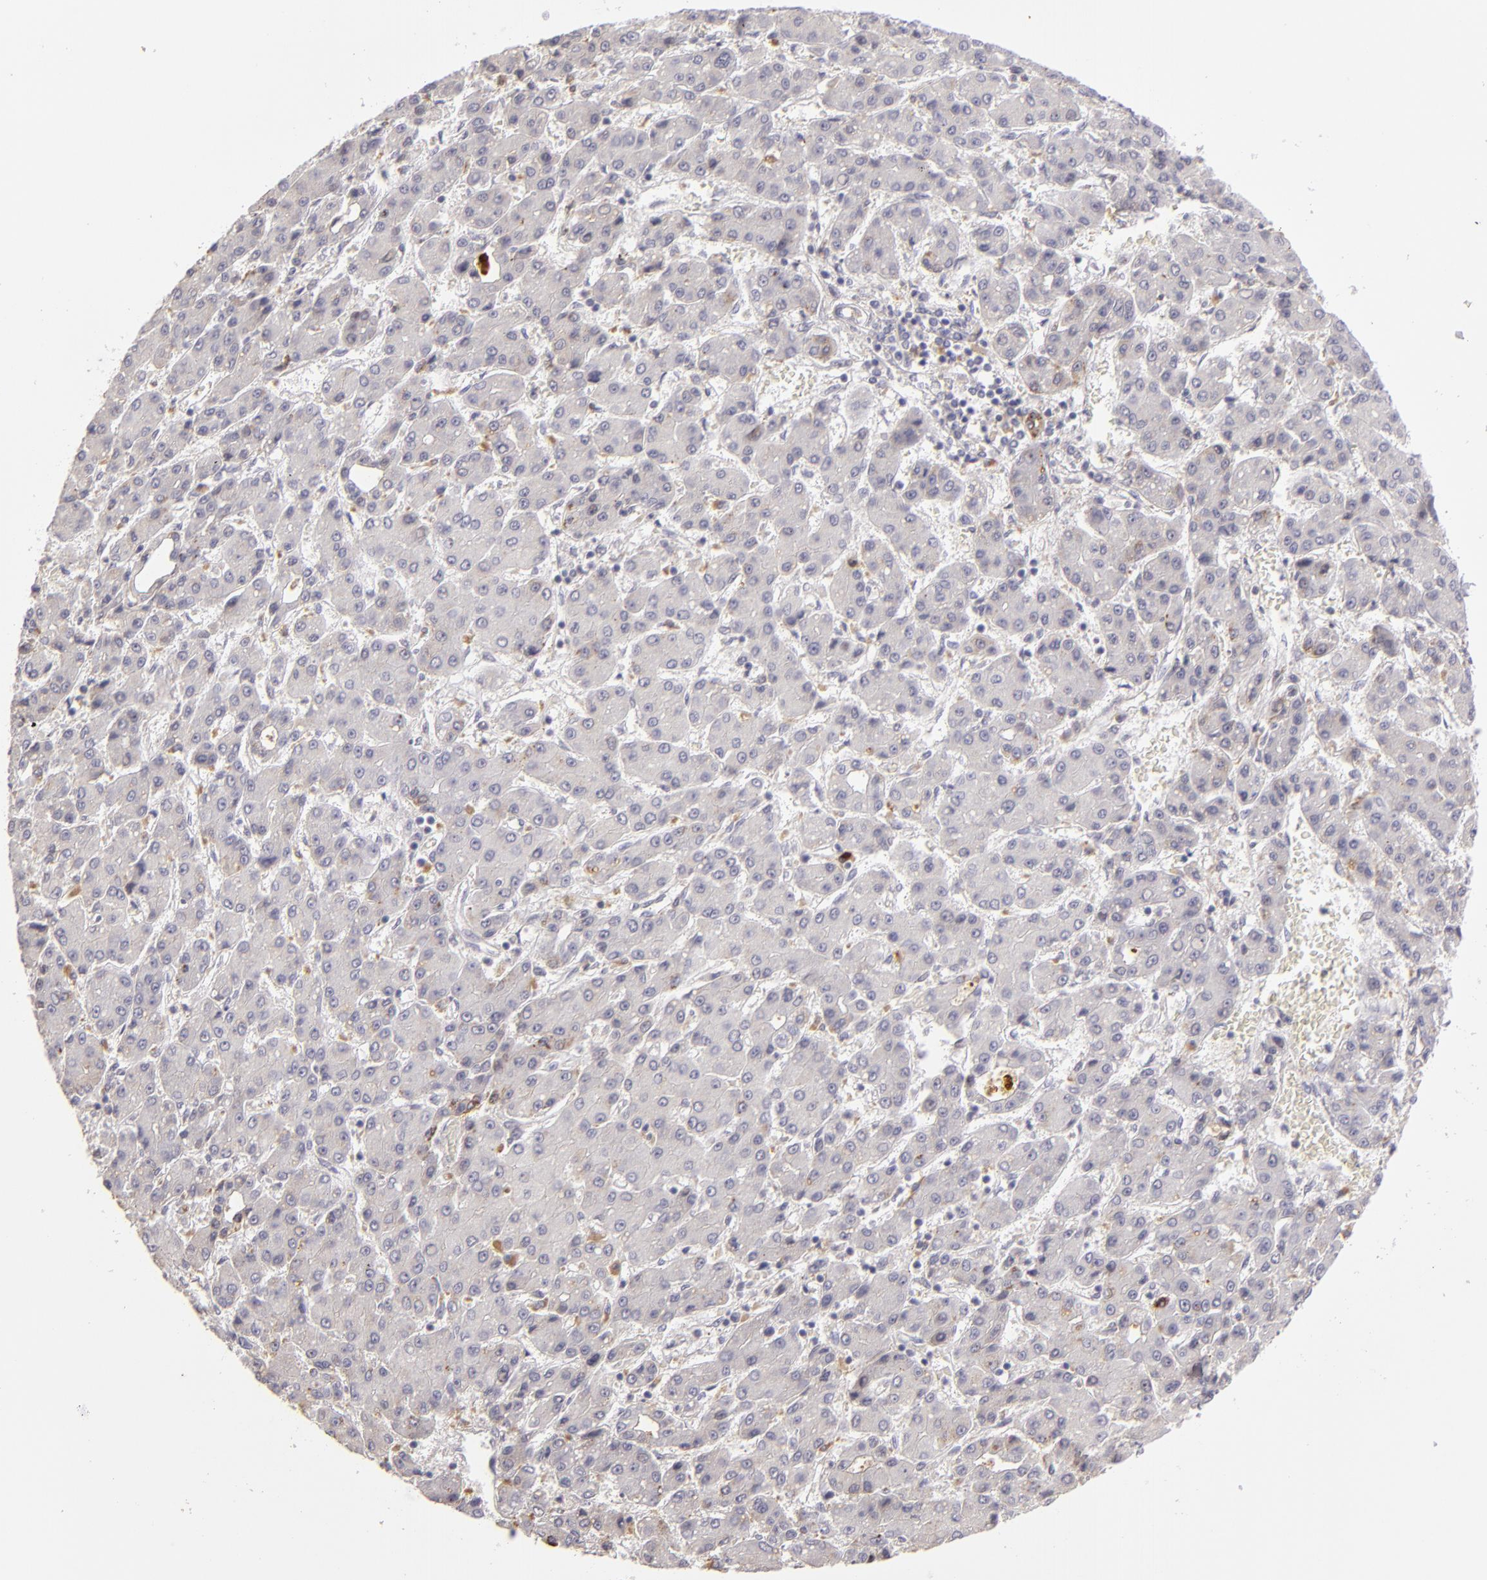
{"staining": {"intensity": "negative", "quantity": "none", "location": "none"}, "tissue": "liver cancer", "cell_type": "Tumor cells", "image_type": "cancer", "snomed": [{"axis": "morphology", "description": "Carcinoma, Hepatocellular, NOS"}, {"axis": "topography", "description": "Liver"}], "caption": "Histopathology image shows no protein expression in tumor cells of liver hepatocellular carcinoma tissue. (DAB (3,3'-diaminobenzidine) immunohistochemistry (IHC) with hematoxylin counter stain).", "gene": "EFS", "patient": {"sex": "male", "age": 69}}